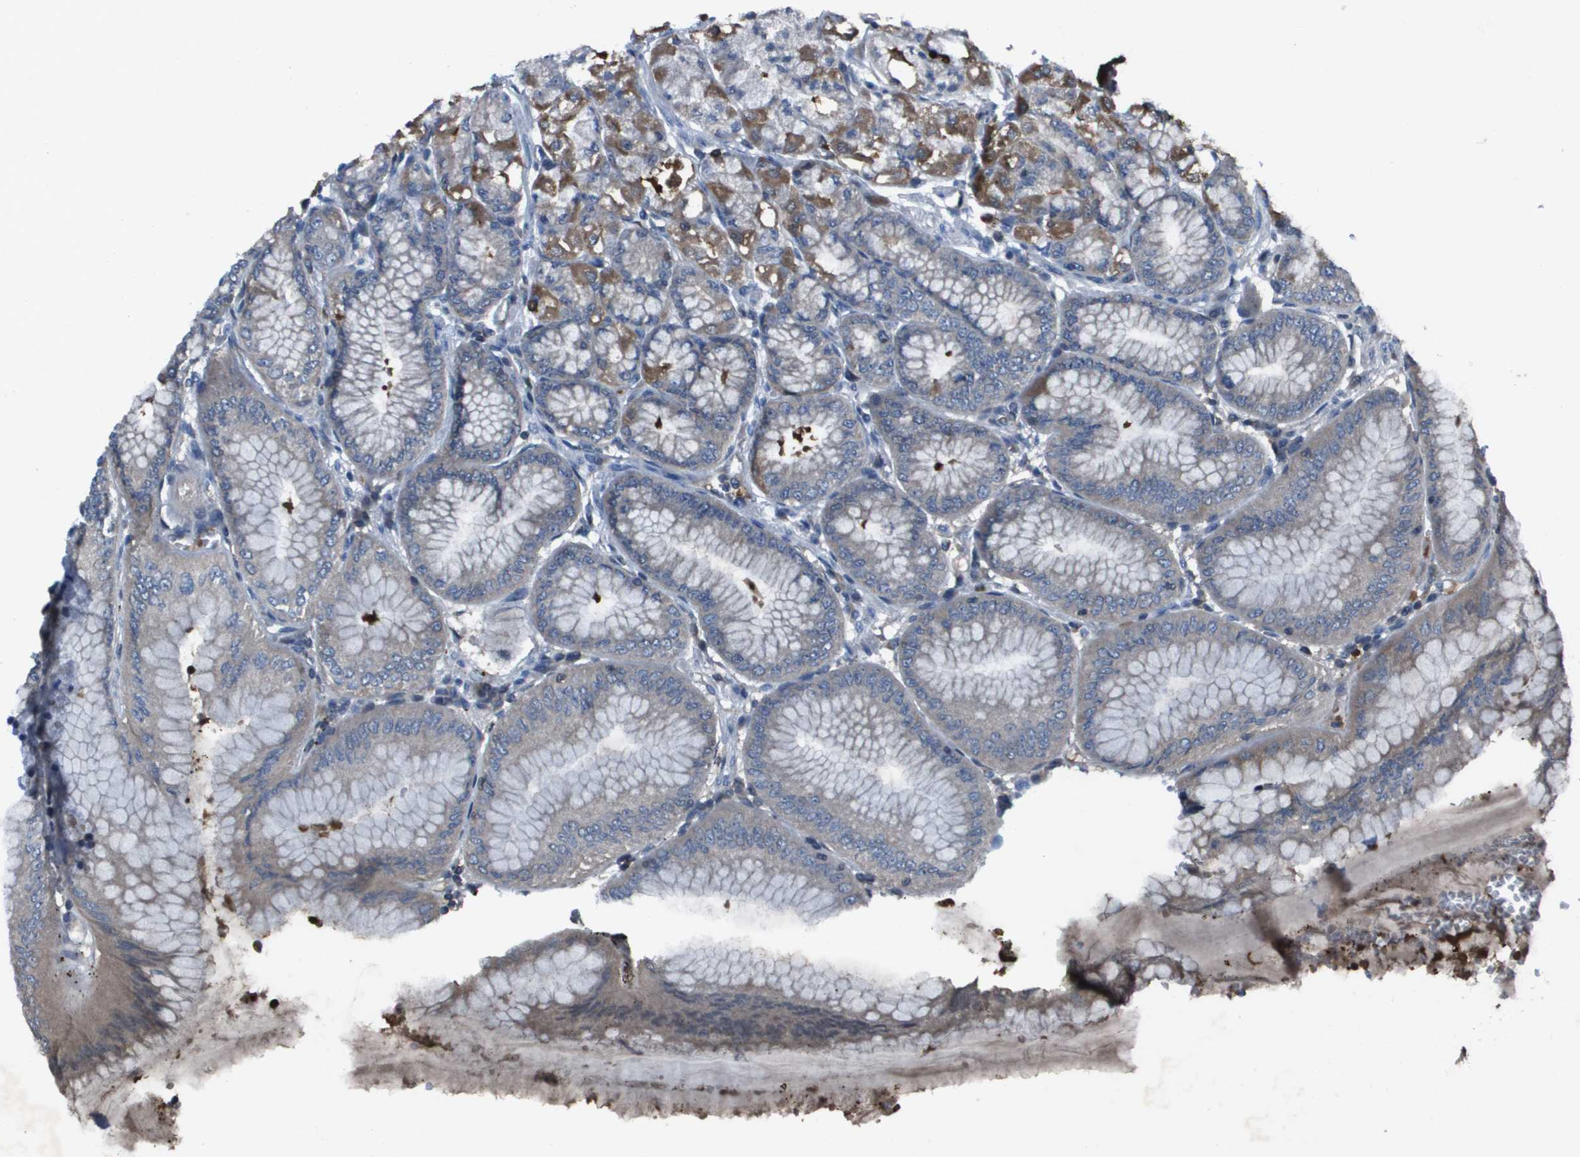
{"staining": {"intensity": "moderate", "quantity": "25%-75%", "location": "cytoplasmic/membranous"}, "tissue": "stomach", "cell_type": "Glandular cells", "image_type": "normal", "snomed": [{"axis": "morphology", "description": "Normal tissue, NOS"}, {"axis": "topography", "description": "Stomach, lower"}], "caption": "Protein staining by immunohistochemistry shows moderate cytoplasmic/membranous positivity in about 25%-75% of glandular cells in benign stomach.", "gene": "CAMK4", "patient": {"sex": "male", "age": 71}}